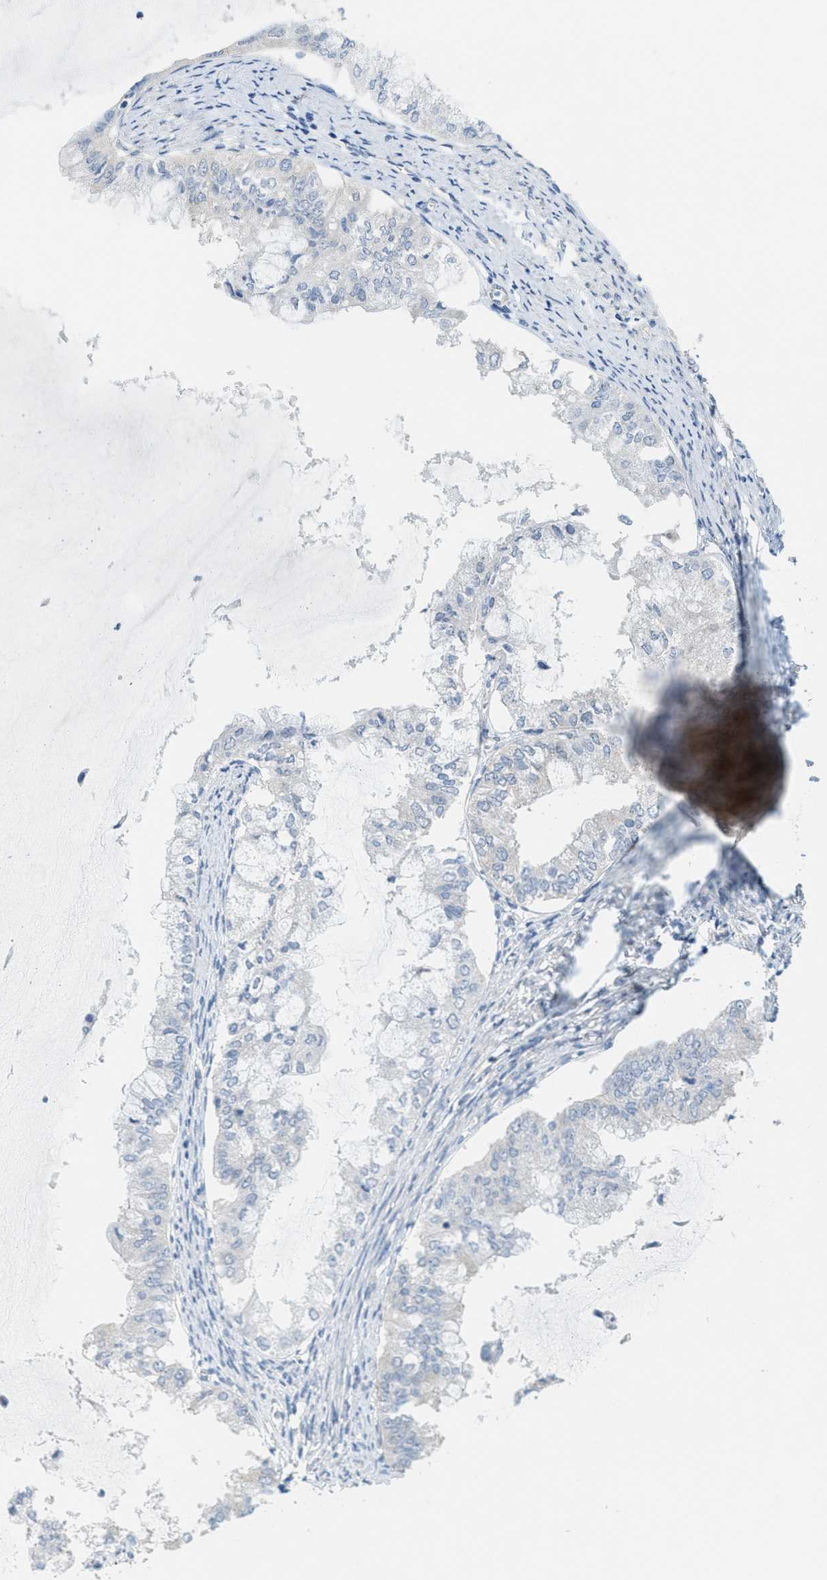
{"staining": {"intensity": "negative", "quantity": "none", "location": "none"}, "tissue": "endometrial cancer", "cell_type": "Tumor cells", "image_type": "cancer", "snomed": [{"axis": "morphology", "description": "Adenocarcinoma, NOS"}, {"axis": "topography", "description": "Endometrium"}], "caption": "A photomicrograph of adenocarcinoma (endometrial) stained for a protein displays no brown staining in tumor cells.", "gene": "ZFYVE9", "patient": {"sex": "female", "age": 86}}